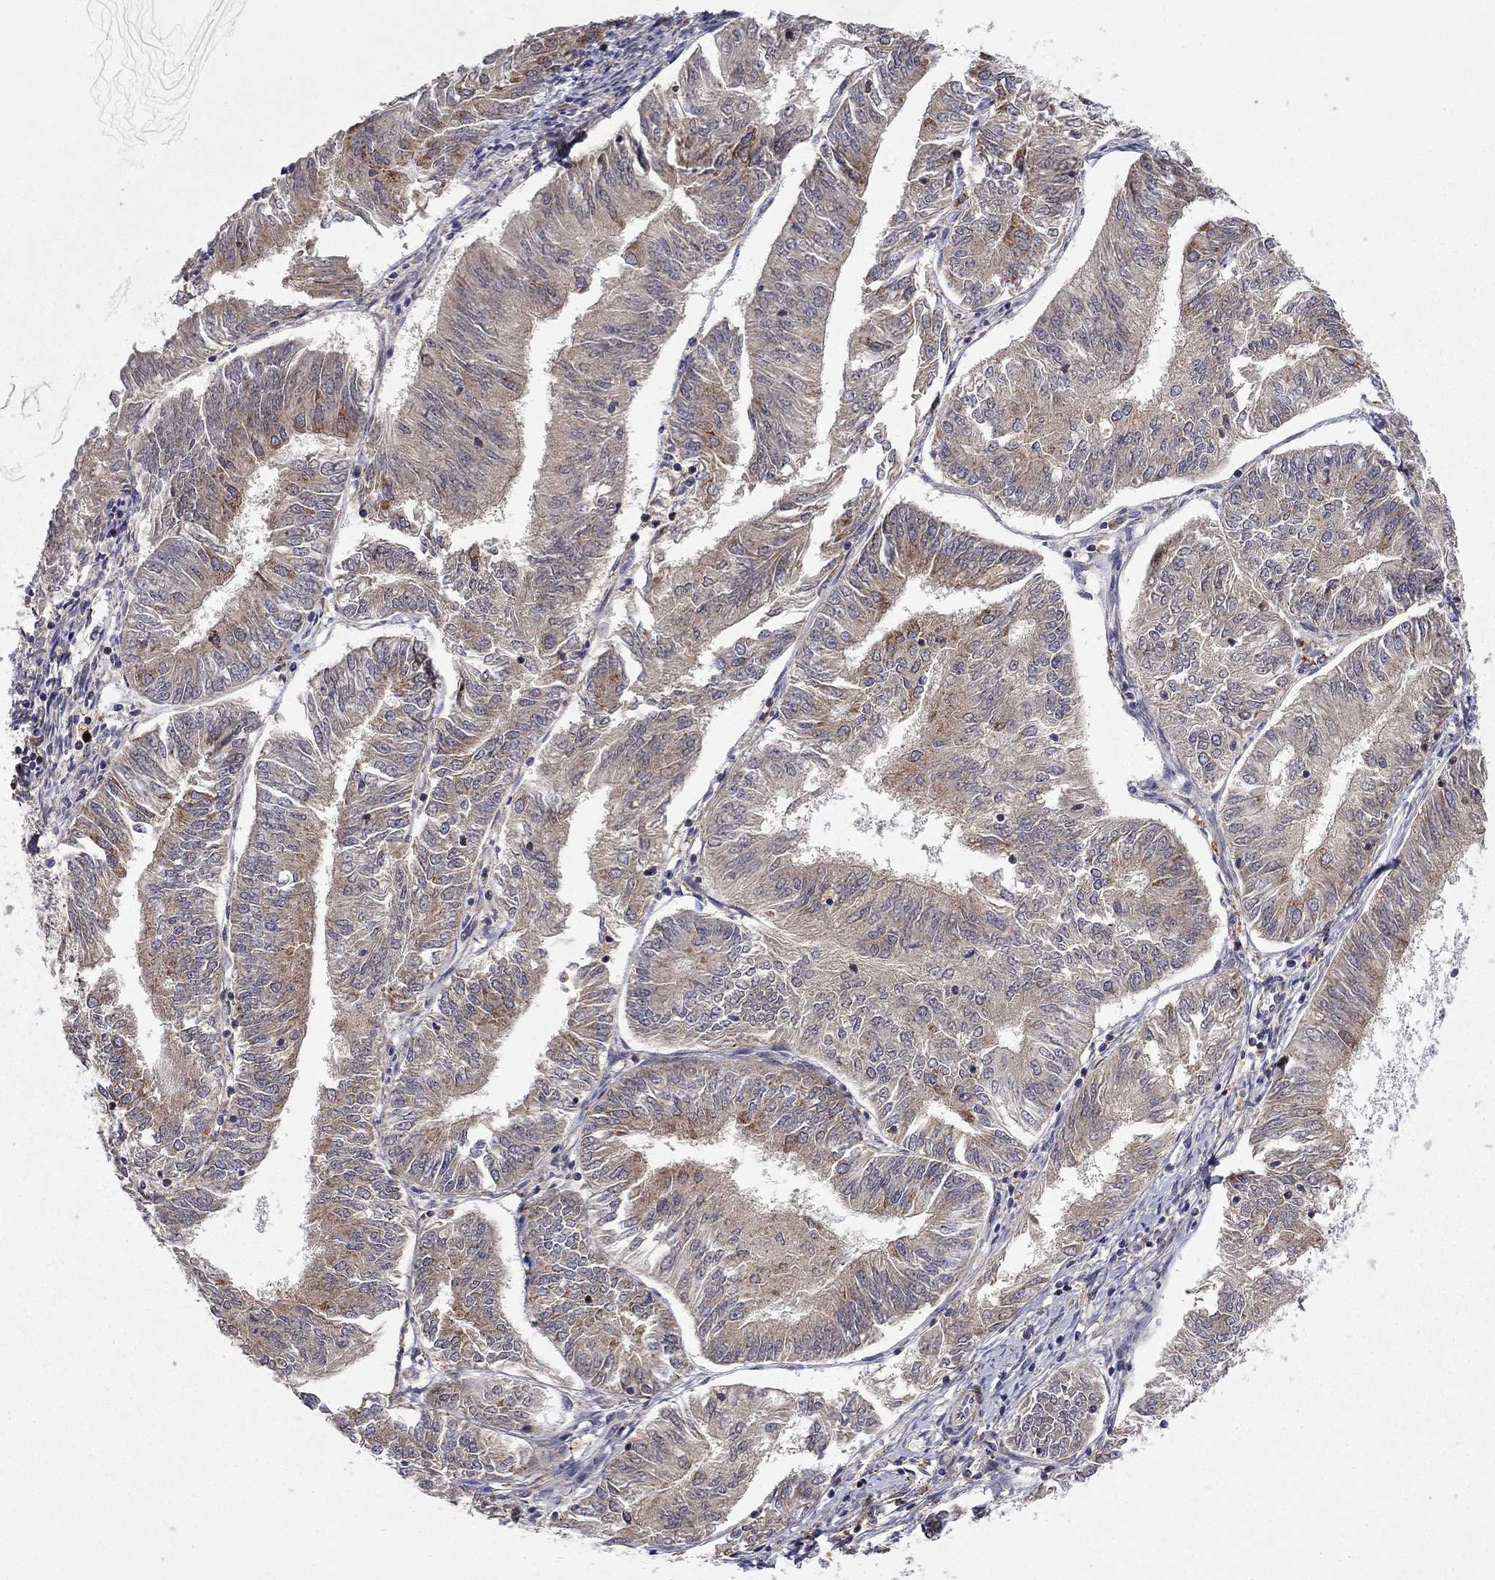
{"staining": {"intensity": "moderate", "quantity": "<25%", "location": "cytoplasmic/membranous"}, "tissue": "endometrial cancer", "cell_type": "Tumor cells", "image_type": "cancer", "snomed": [{"axis": "morphology", "description": "Adenocarcinoma, NOS"}, {"axis": "topography", "description": "Endometrium"}], "caption": "Adenocarcinoma (endometrial) stained for a protein reveals moderate cytoplasmic/membranous positivity in tumor cells.", "gene": "IDS", "patient": {"sex": "female", "age": 58}}